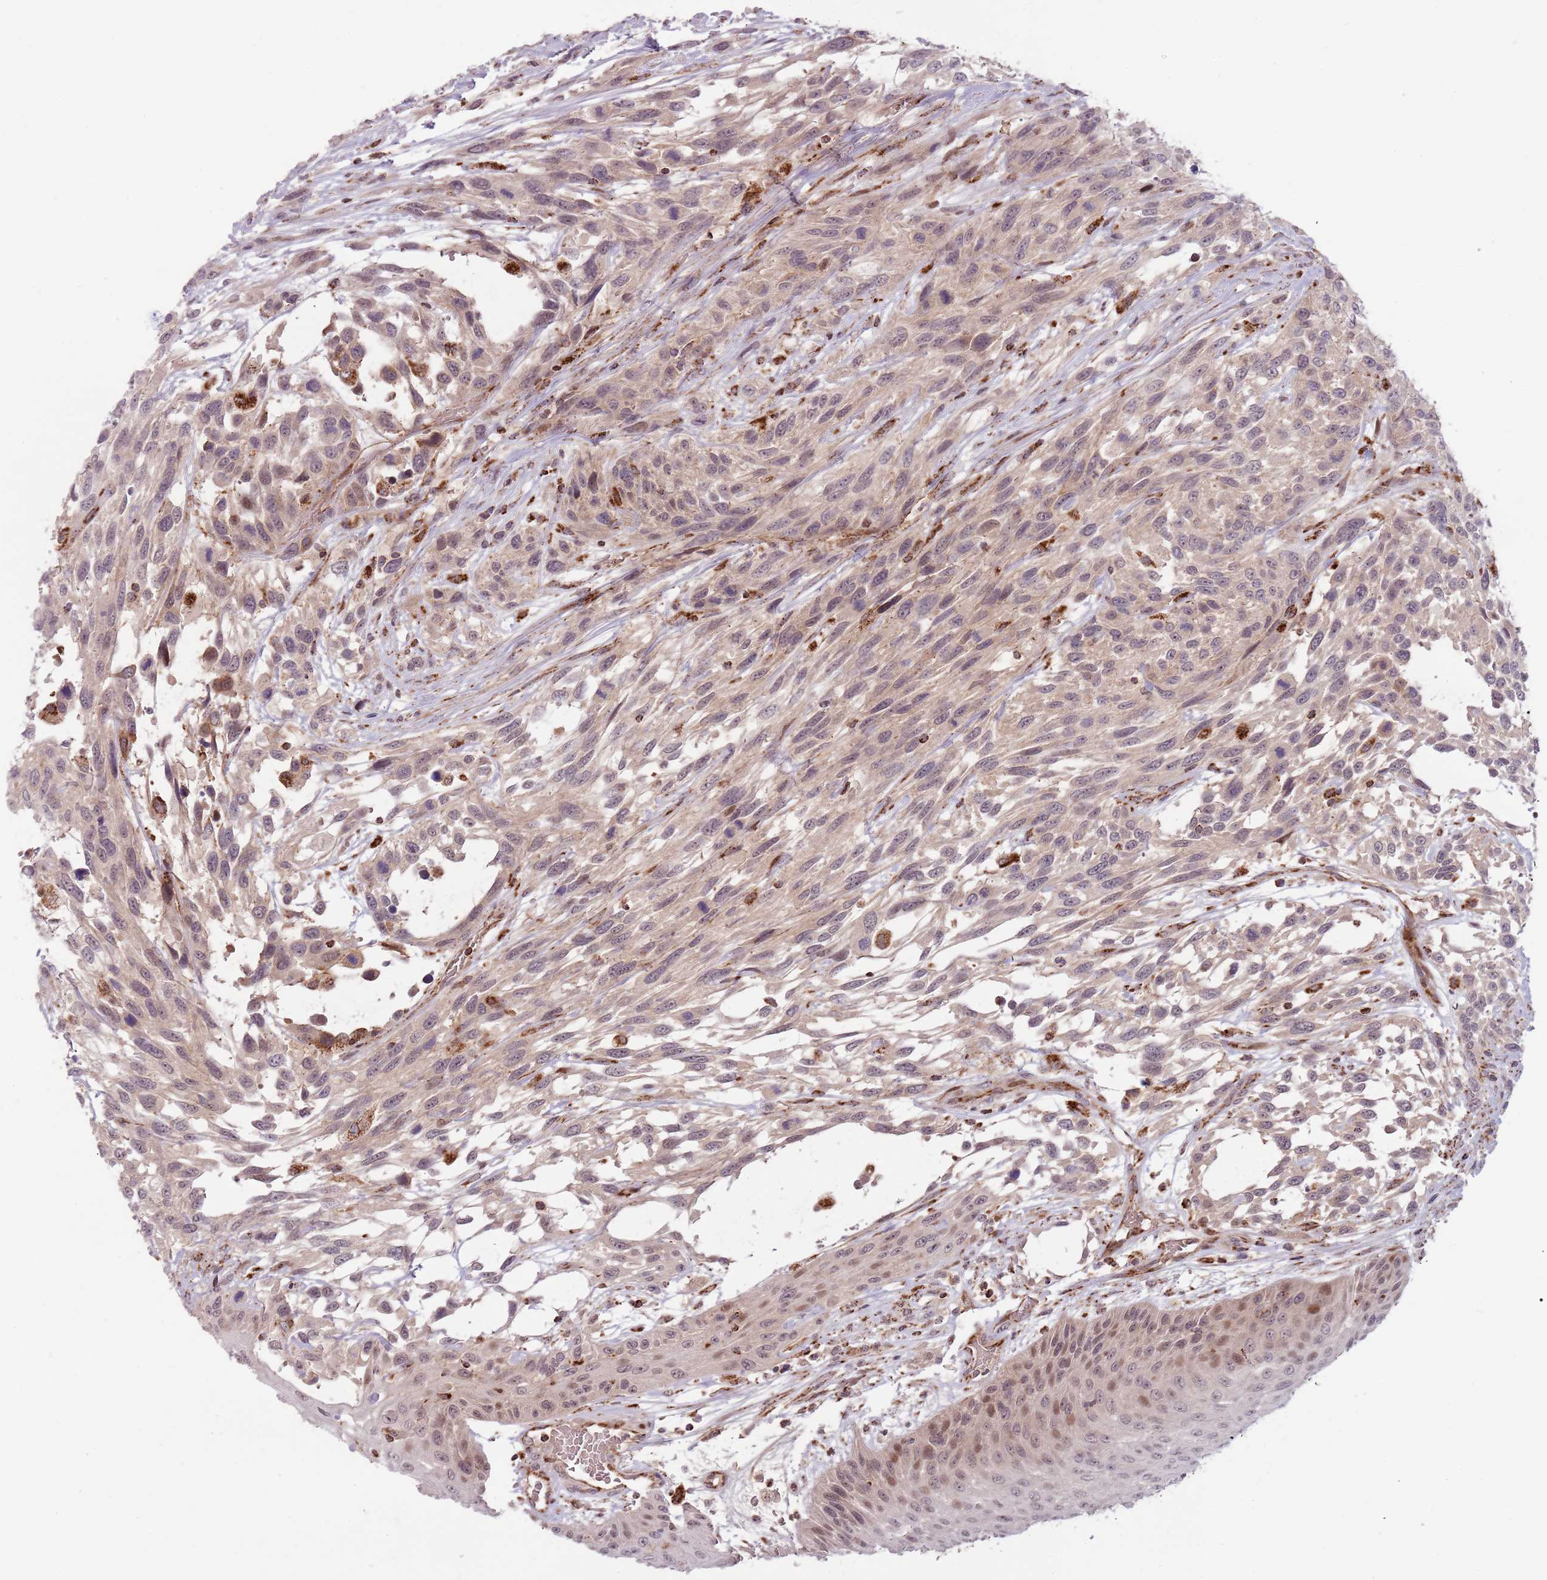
{"staining": {"intensity": "weak", "quantity": "<25%", "location": "cytoplasmic/membranous"}, "tissue": "urothelial cancer", "cell_type": "Tumor cells", "image_type": "cancer", "snomed": [{"axis": "morphology", "description": "Urothelial carcinoma, High grade"}, {"axis": "topography", "description": "Urinary bladder"}], "caption": "High power microscopy micrograph of an immunohistochemistry micrograph of urothelial cancer, revealing no significant positivity in tumor cells.", "gene": "ULK3", "patient": {"sex": "female", "age": 70}}